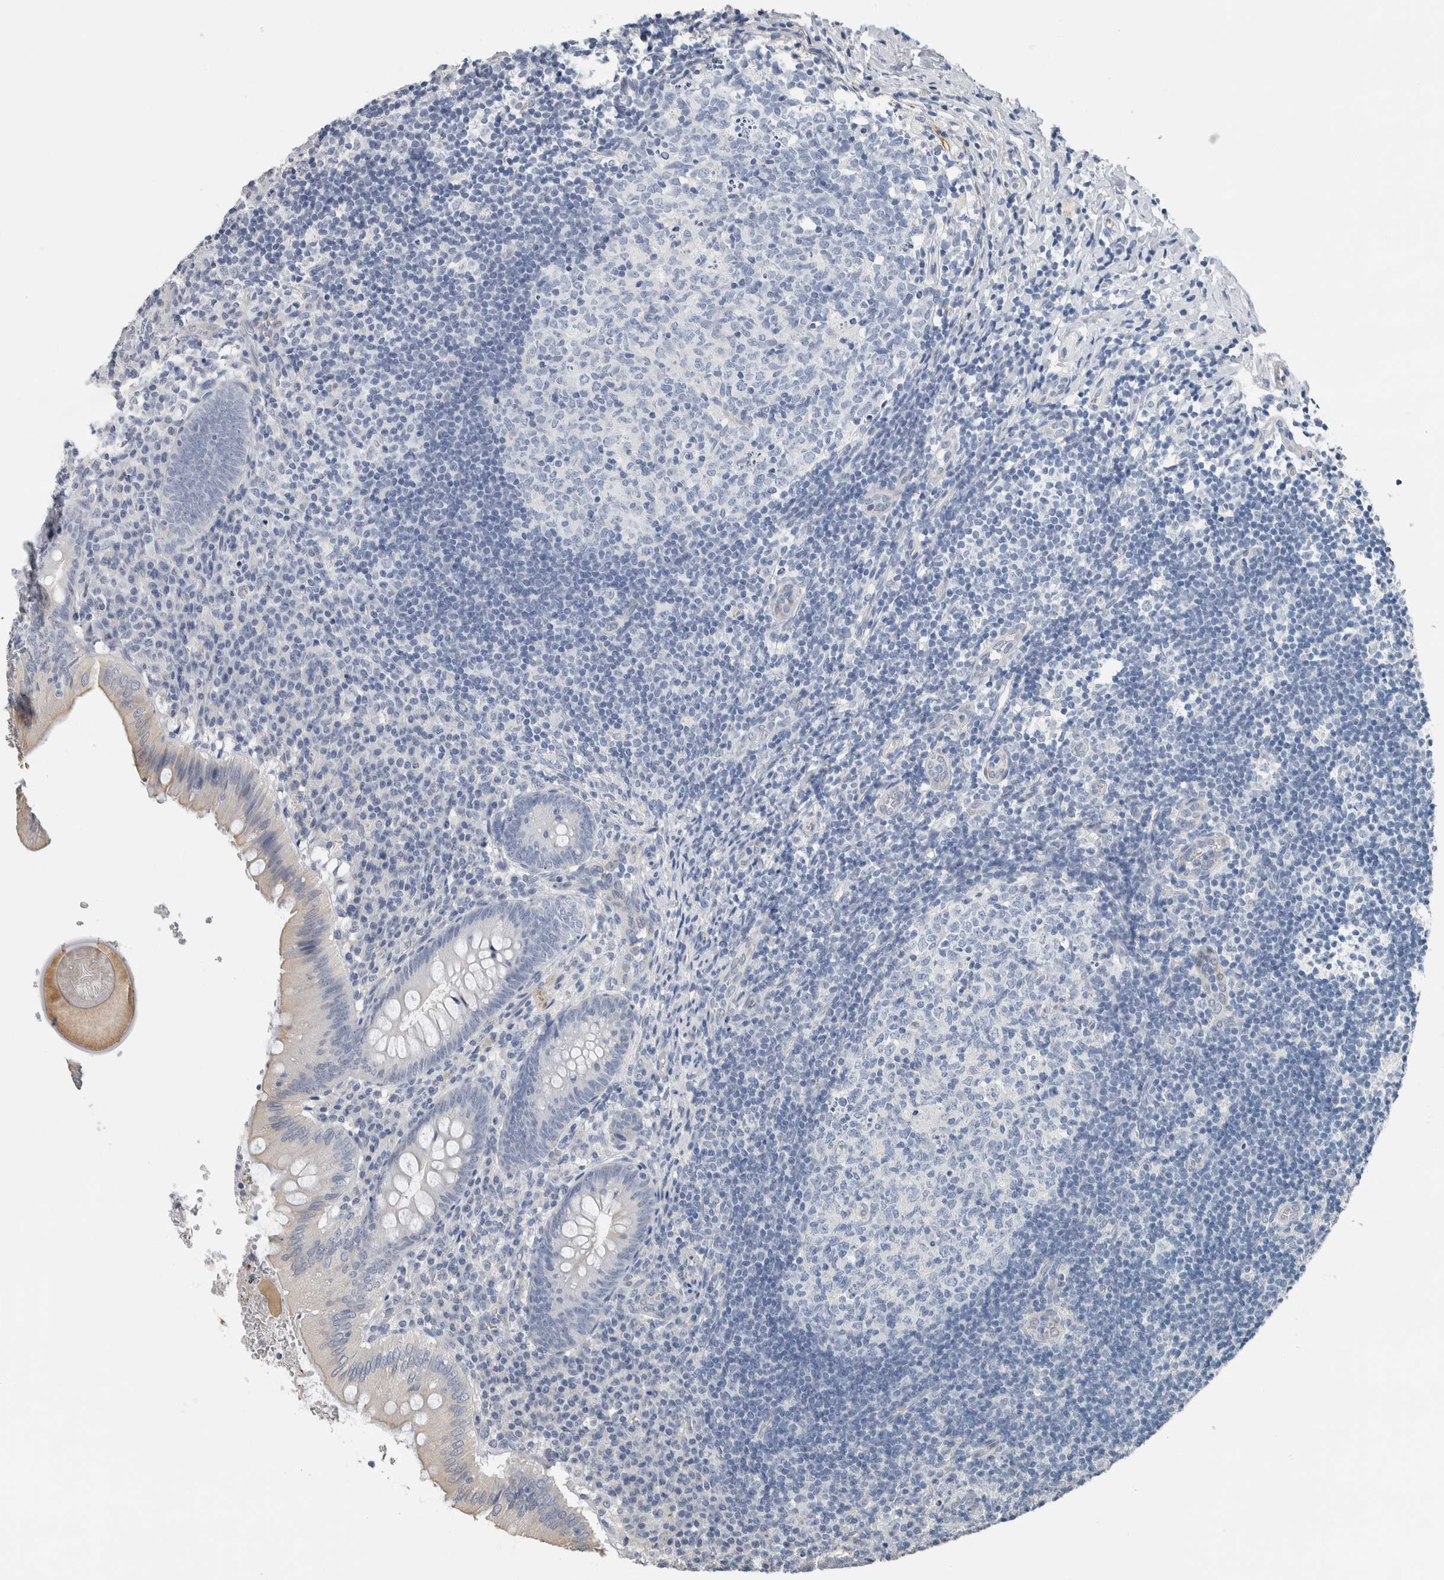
{"staining": {"intensity": "weak", "quantity": "<25%", "location": "cytoplasmic/membranous"}, "tissue": "appendix", "cell_type": "Glandular cells", "image_type": "normal", "snomed": [{"axis": "morphology", "description": "Normal tissue, NOS"}, {"axis": "topography", "description": "Appendix"}], "caption": "DAB (3,3'-diaminobenzidine) immunohistochemical staining of benign human appendix reveals no significant expression in glandular cells.", "gene": "NEFM", "patient": {"sex": "male", "age": 8}}